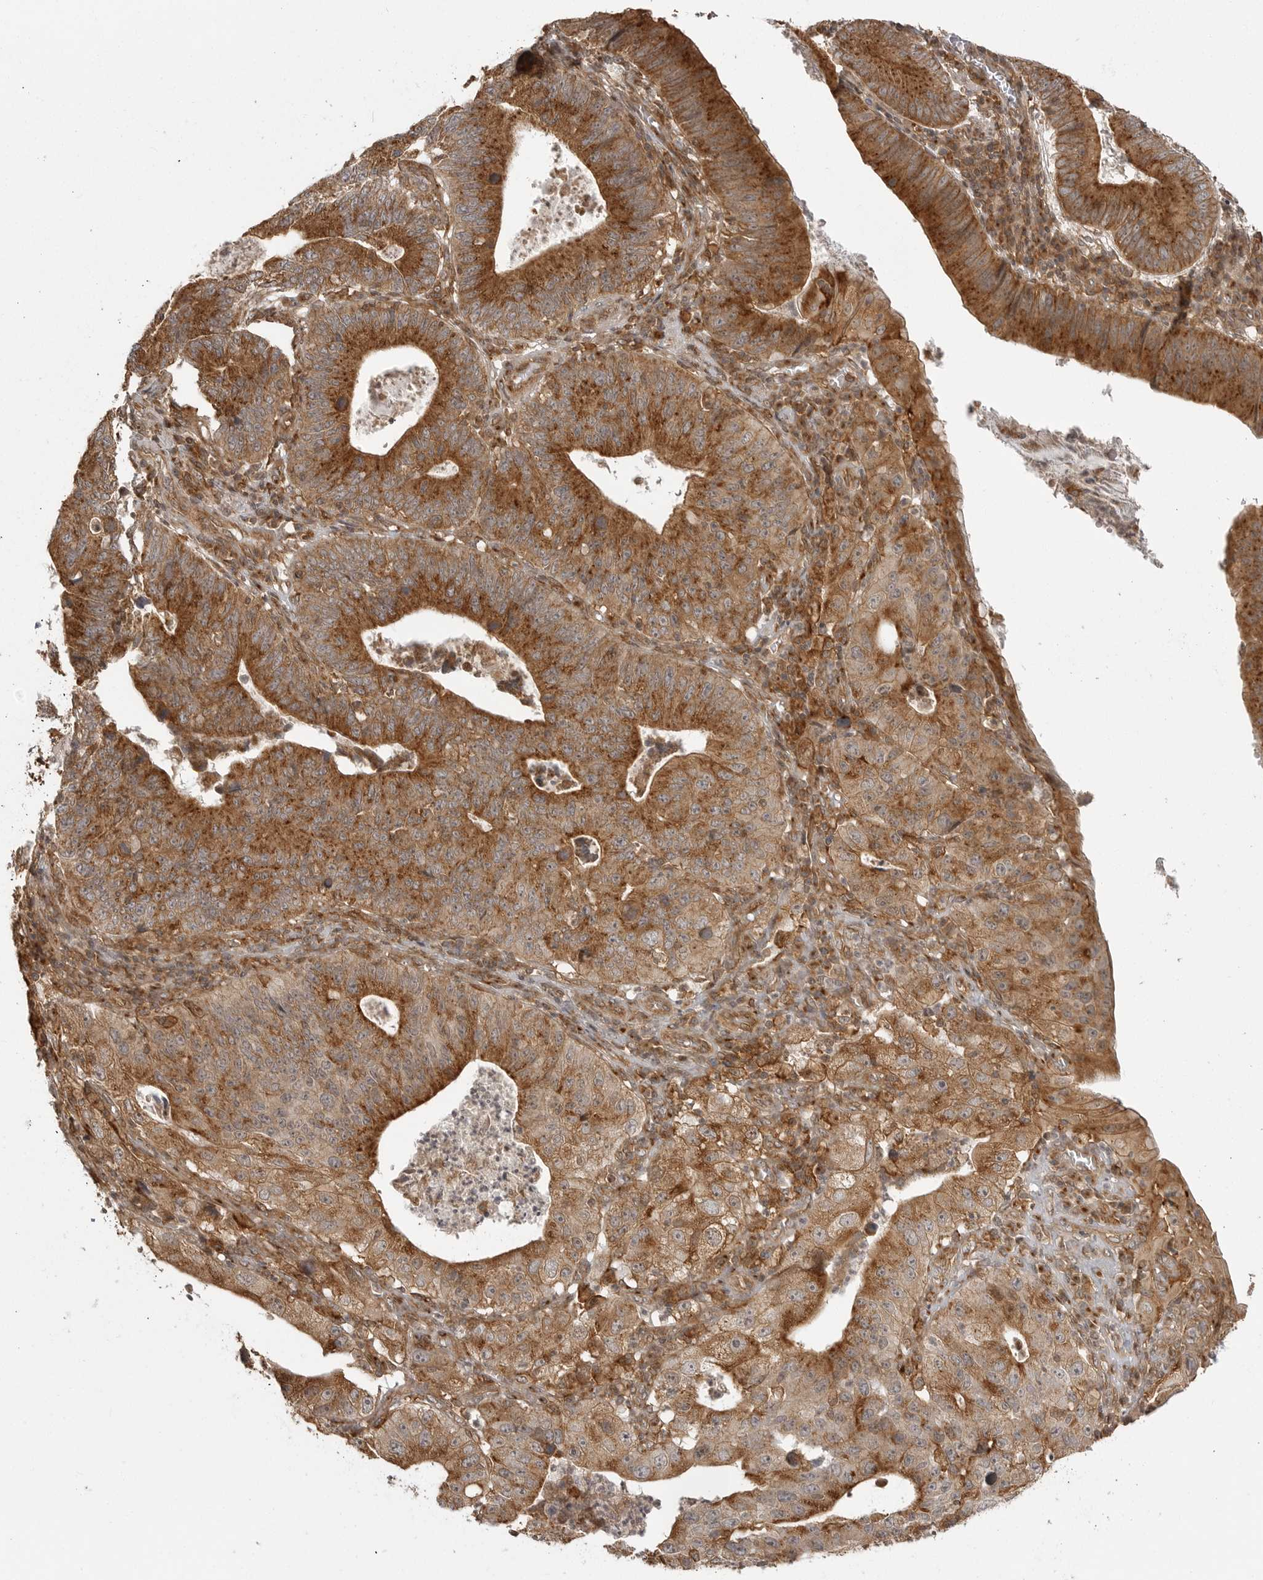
{"staining": {"intensity": "strong", "quantity": ">75%", "location": "cytoplasmic/membranous"}, "tissue": "stomach cancer", "cell_type": "Tumor cells", "image_type": "cancer", "snomed": [{"axis": "morphology", "description": "Adenocarcinoma, NOS"}, {"axis": "topography", "description": "Stomach"}], "caption": "The immunohistochemical stain labels strong cytoplasmic/membranous staining in tumor cells of adenocarcinoma (stomach) tissue.", "gene": "FAT3", "patient": {"sex": "male", "age": 59}}